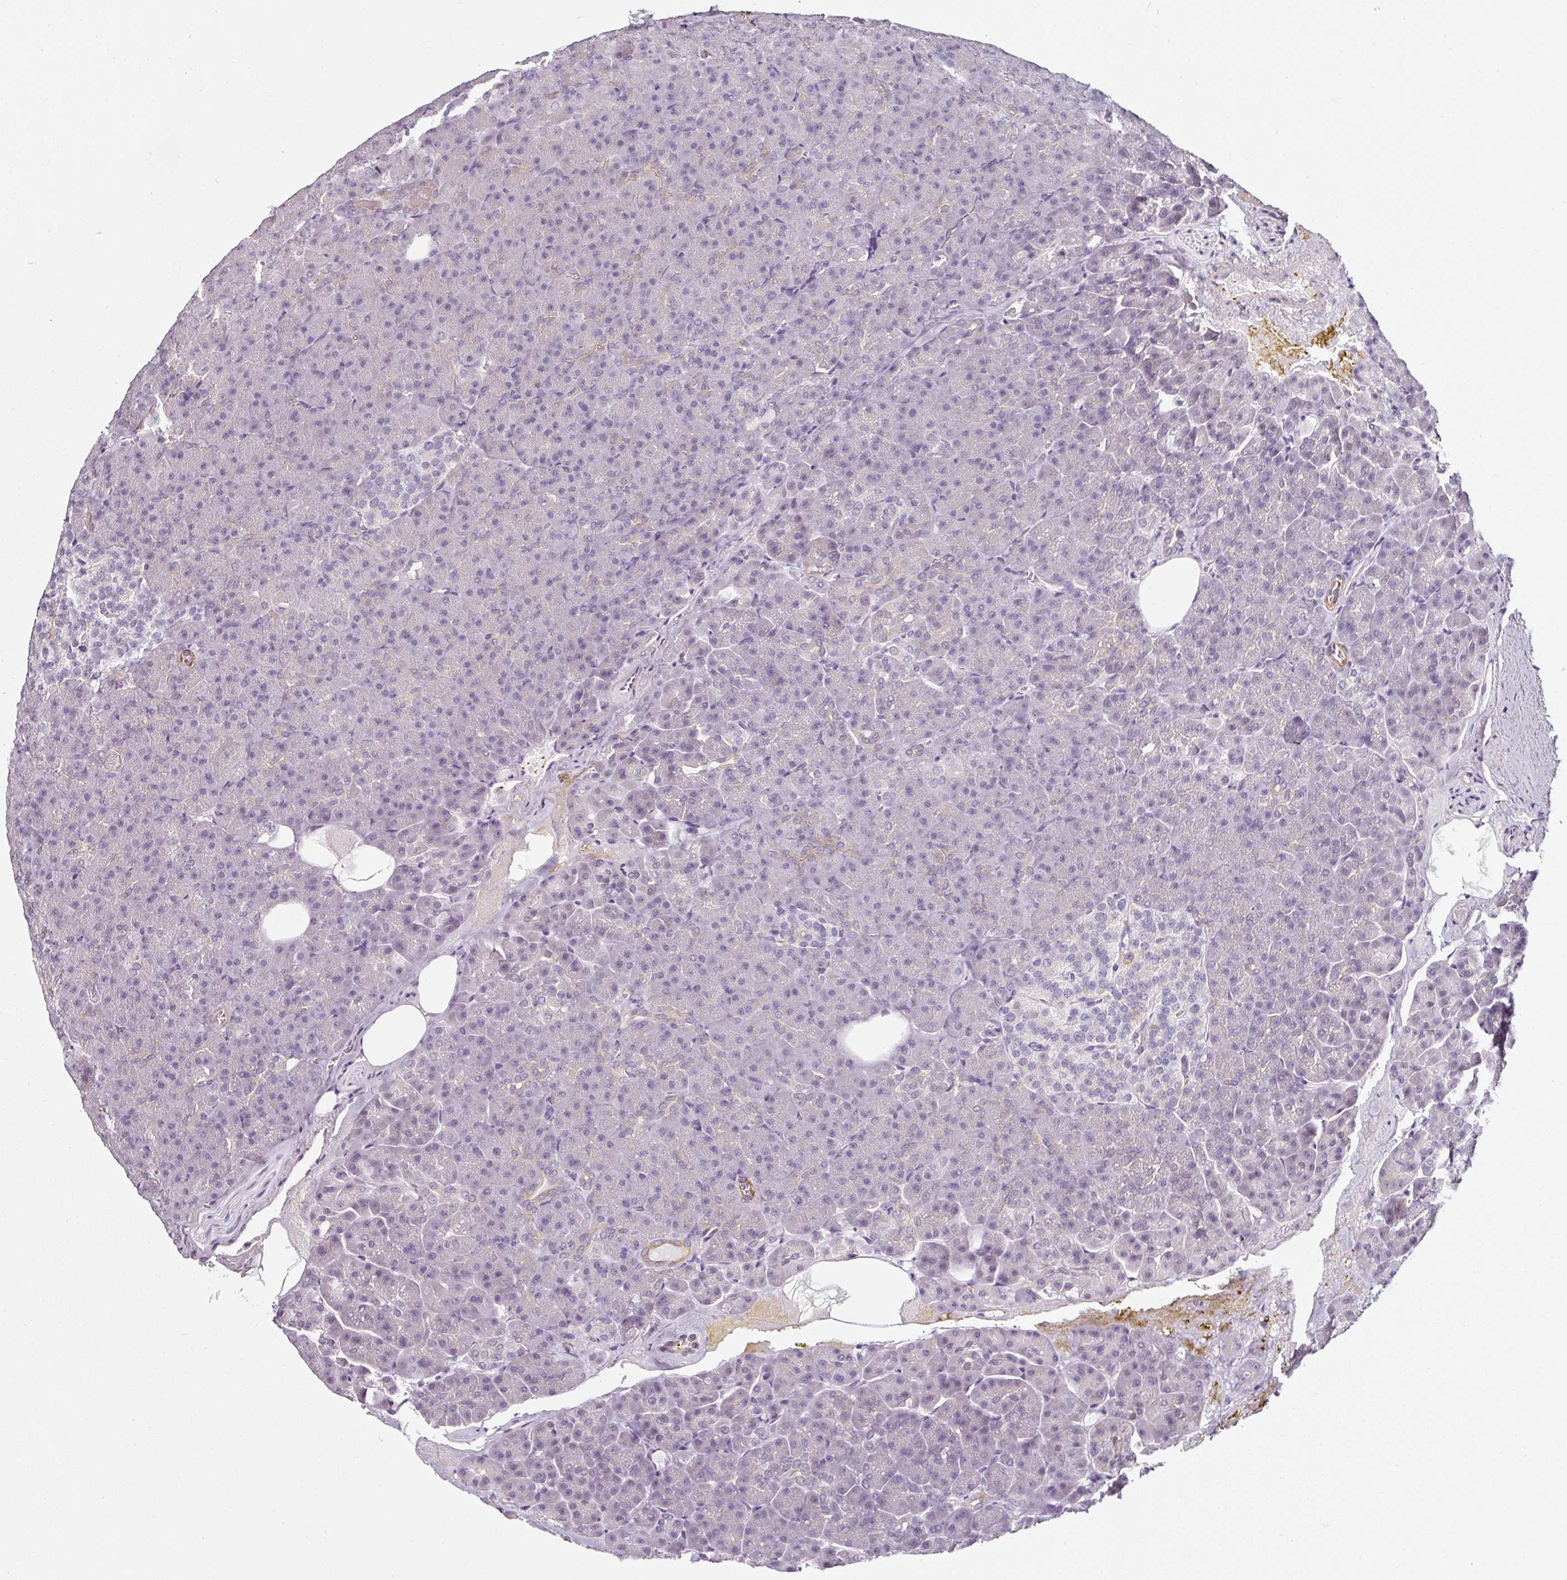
{"staining": {"intensity": "negative", "quantity": "none", "location": "none"}, "tissue": "pancreas", "cell_type": "Exocrine glandular cells", "image_type": "normal", "snomed": [{"axis": "morphology", "description": "Normal tissue, NOS"}, {"axis": "topography", "description": "Pancreas"}], "caption": "This is a micrograph of immunohistochemistry (IHC) staining of benign pancreas, which shows no staining in exocrine glandular cells.", "gene": "CAP2", "patient": {"sex": "female", "age": 74}}